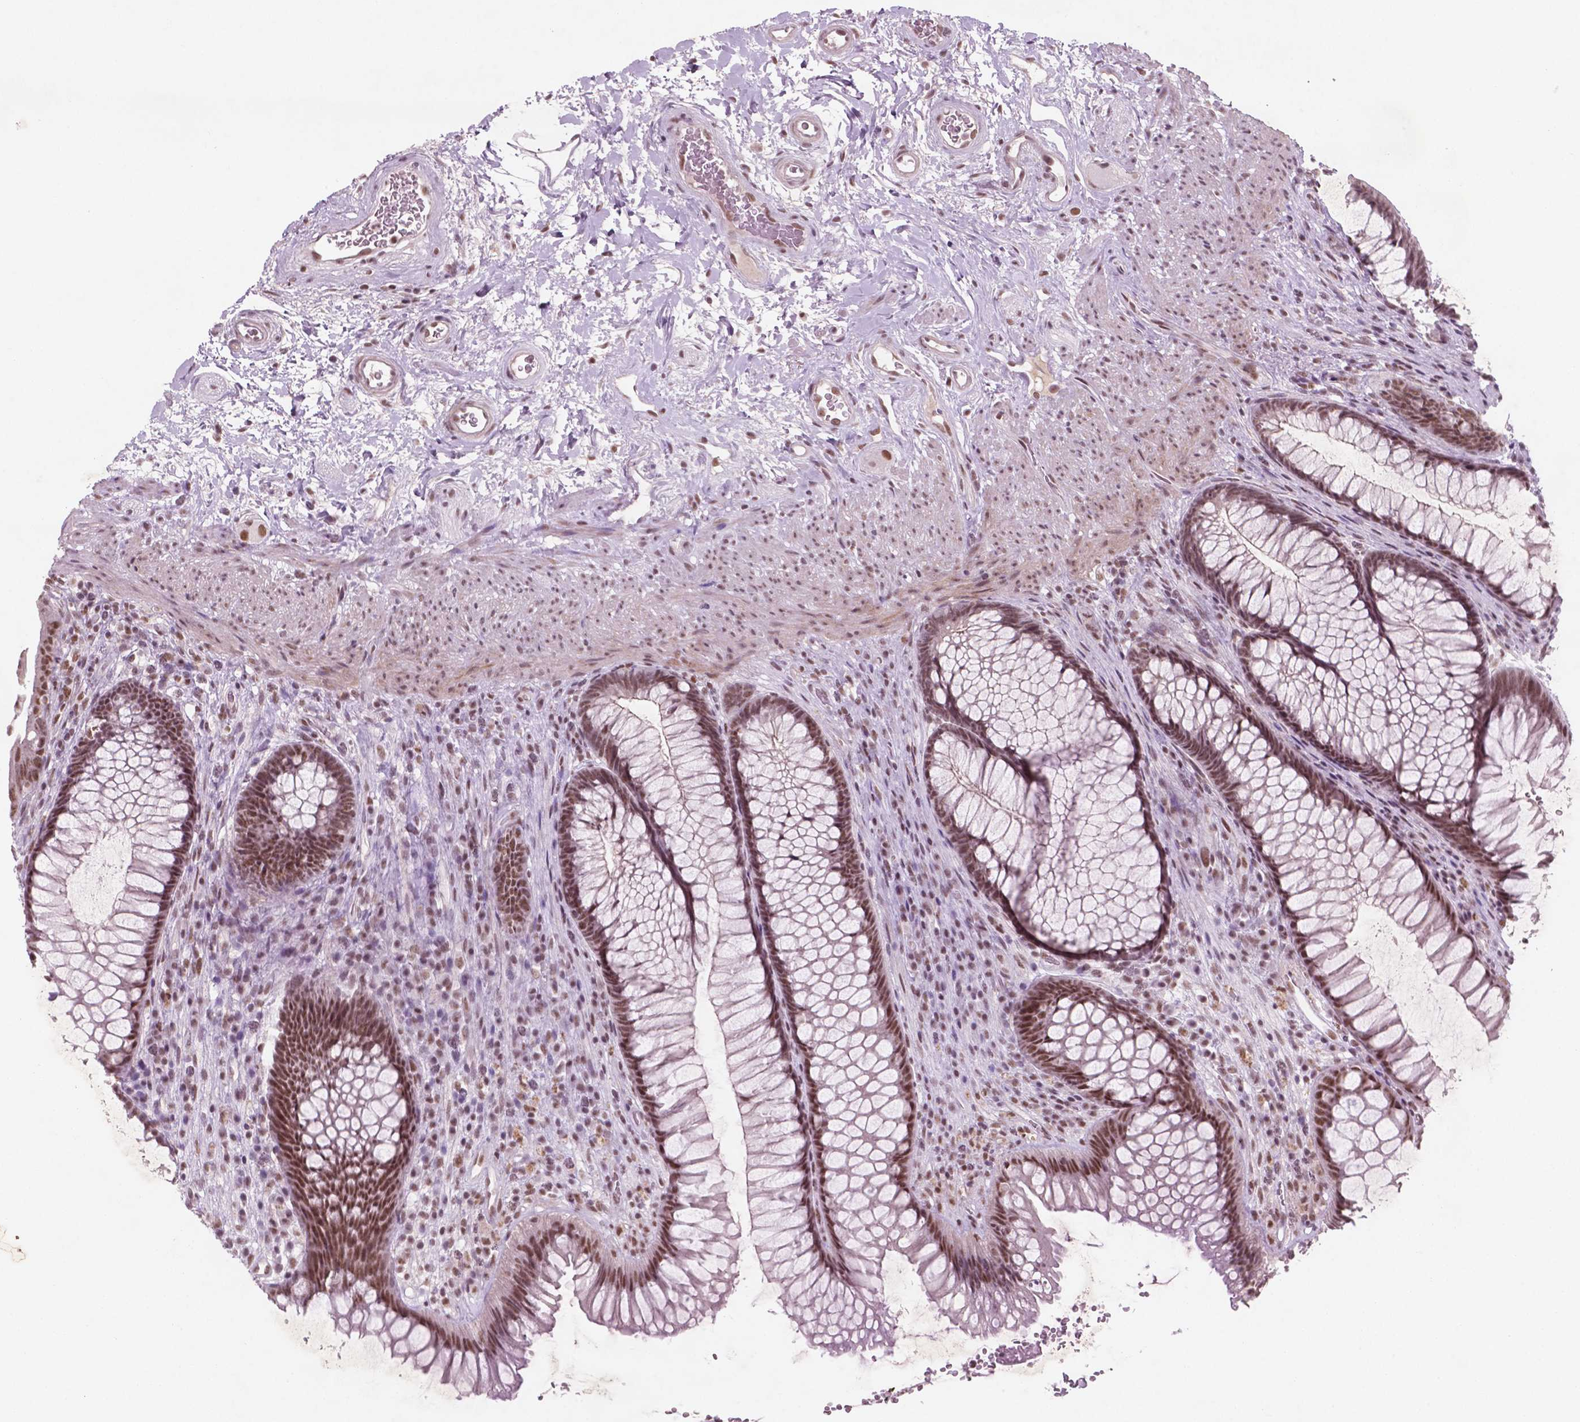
{"staining": {"intensity": "moderate", "quantity": ">75%", "location": "nuclear"}, "tissue": "rectum", "cell_type": "Glandular cells", "image_type": "normal", "snomed": [{"axis": "morphology", "description": "Normal tissue, NOS"}, {"axis": "topography", "description": "Smooth muscle"}, {"axis": "topography", "description": "Rectum"}], "caption": "This image displays immunohistochemistry staining of normal human rectum, with medium moderate nuclear staining in approximately >75% of glandular cells.", "gene": "CTR9", "patient": {"sex": "male", "age": 53}}